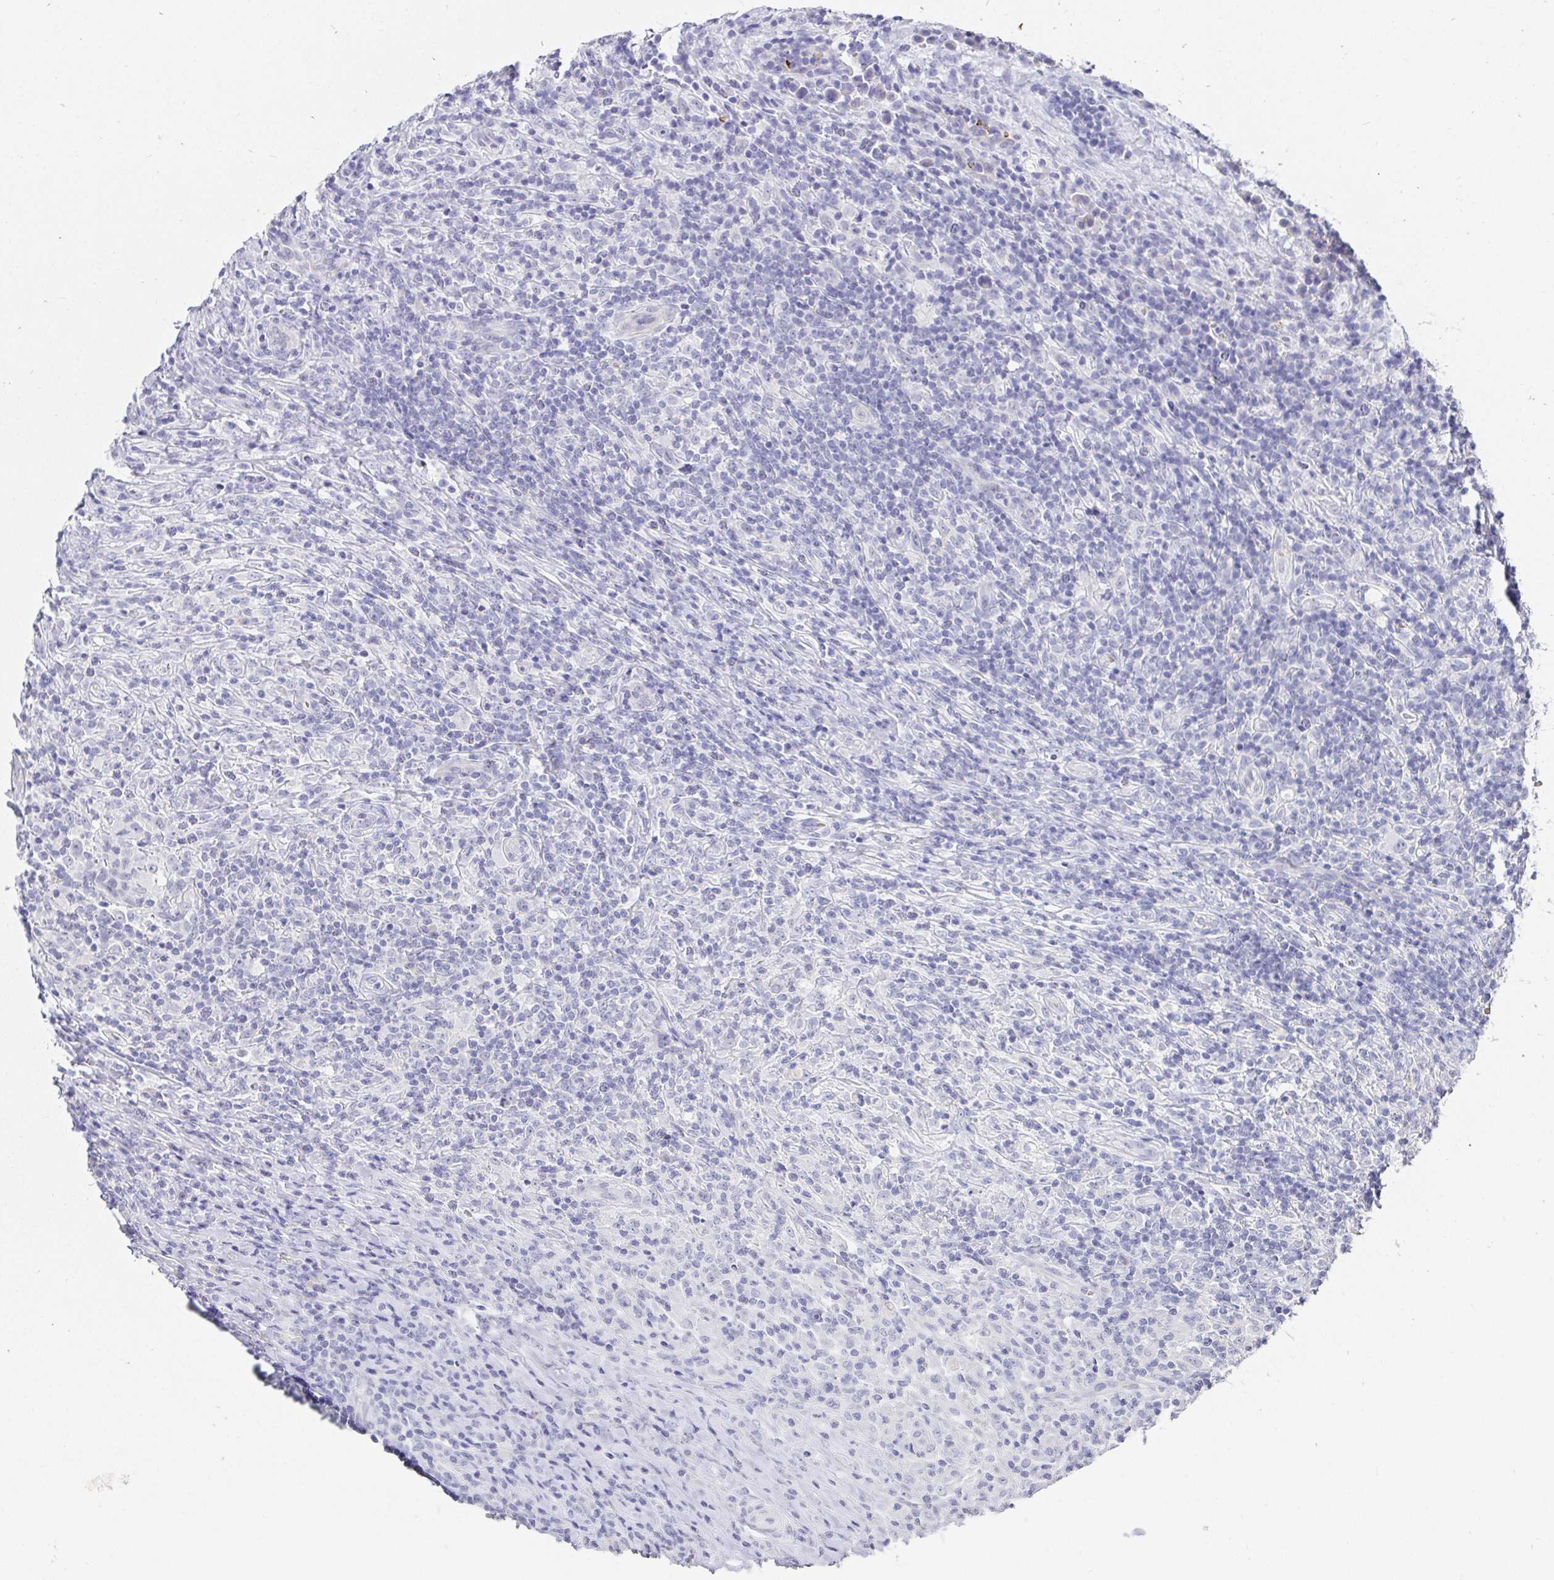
{"staining": {"intensity": "negative", "quantity": "none", "location": "none"}, "tissue": "lymphoma", "cell_type": "Tumor cells", "image_type": "cancer", "snomed": [{"axis": "morphology", "description": "Hodgkin's disease, NOS"}, {"axis": "topography", "description": "Lymph node"}], "caption": "DAB immunohistochemical staining of lymphoma demonstrates no significant positivity in tumor cells. The staining is performed using DAB (3,3'-diaminobenzidine) brown chromogen with nuclei counter-stained in using hematoxylin.", "gene": "FGF21", "patient": {"sex": "female", "age": 18}}